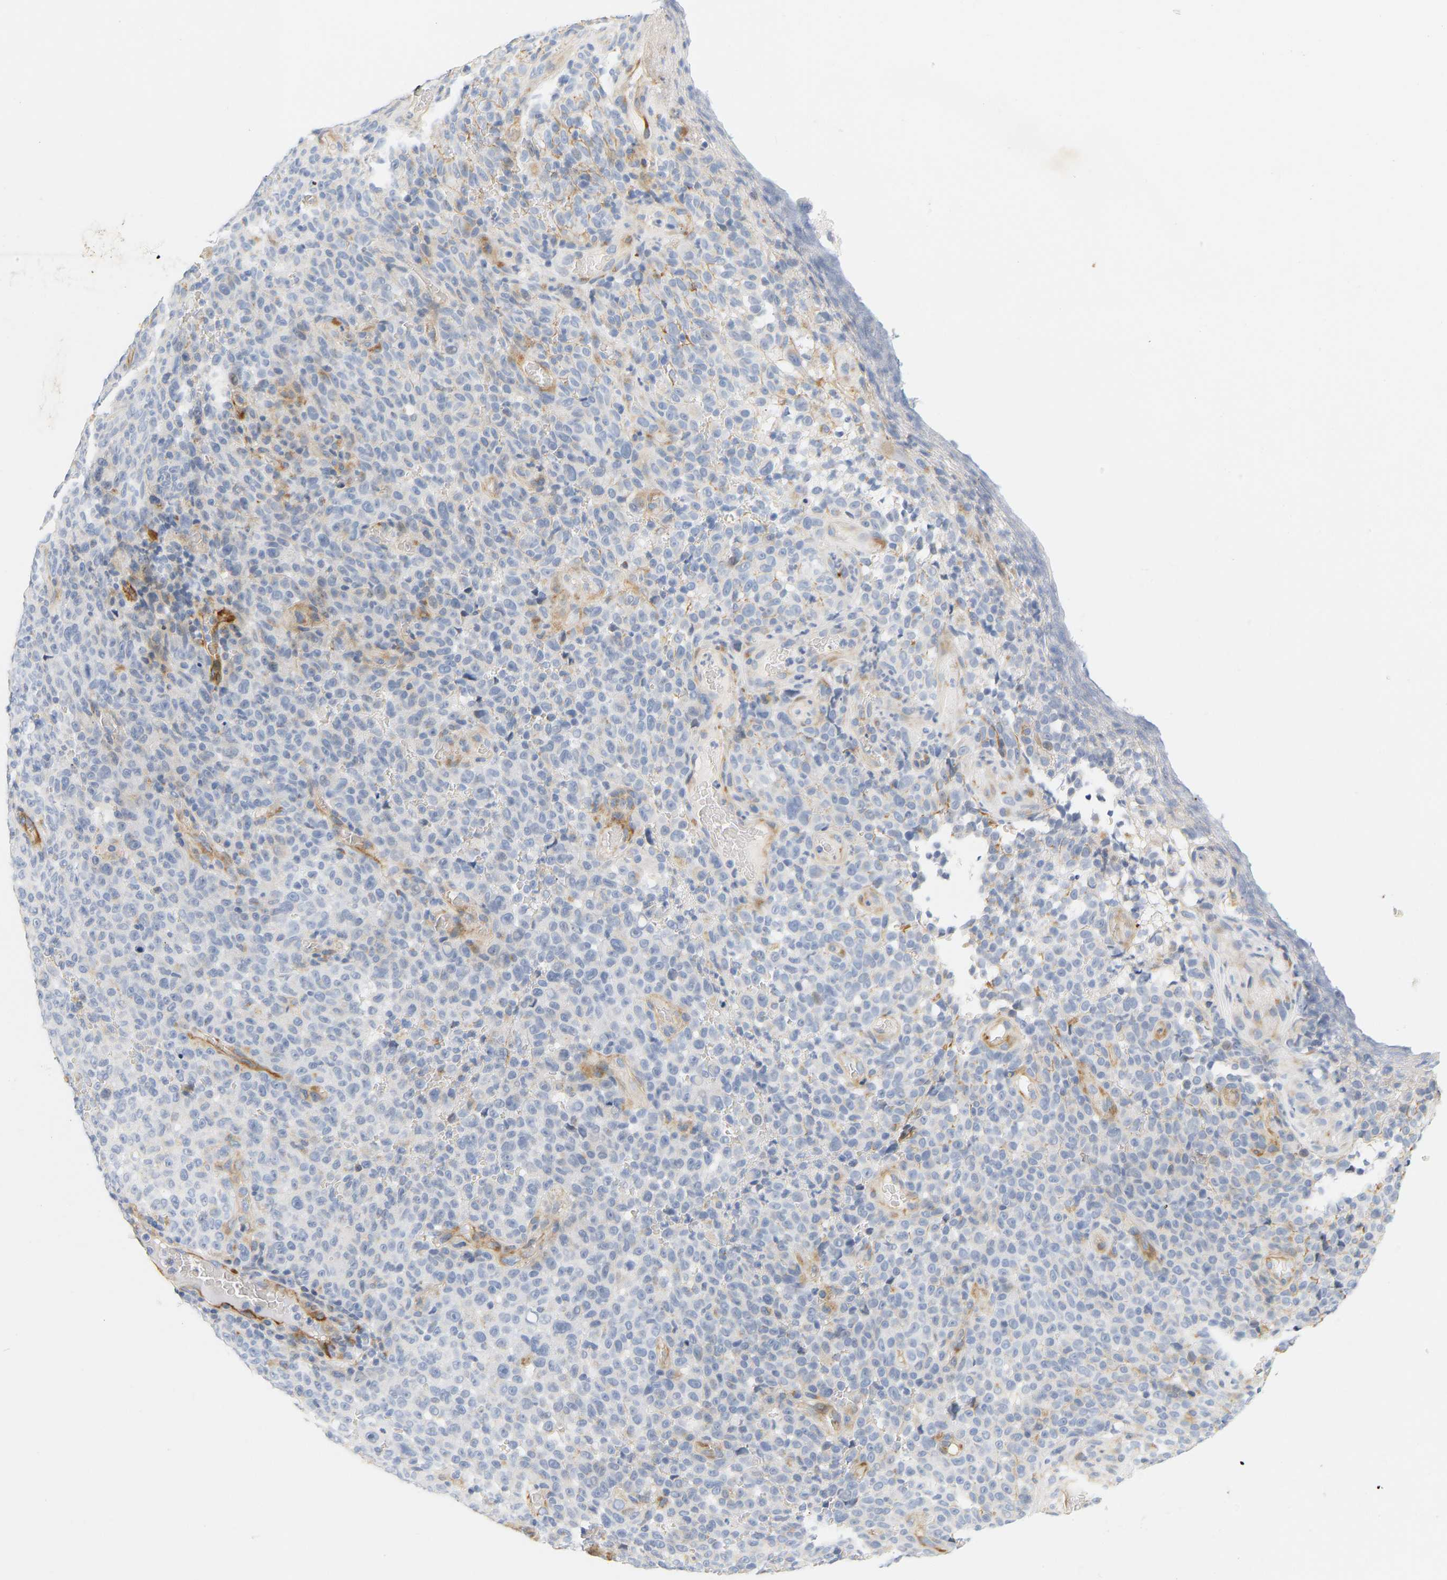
{"staining": {"intensity": "negative", "quantity": "none", "location": "none"}, "tissue": "melanoma", "cell_type": "Tumor cells", "image_type": "cancer", "snomed": [{"axis": "morphology", "description": "Malignant melanoma, NOS"}, {"axis": "topography", "description": "Skin"}], "caption": "Immunohistochemistry (IHC) micrograph of melanoma stained for a protein (brown), which displays no expression in tumor cells. Nuclei are stained in blue.", "gene": "SLC30A7", "patient": {"sex": "female", "age": 82}}